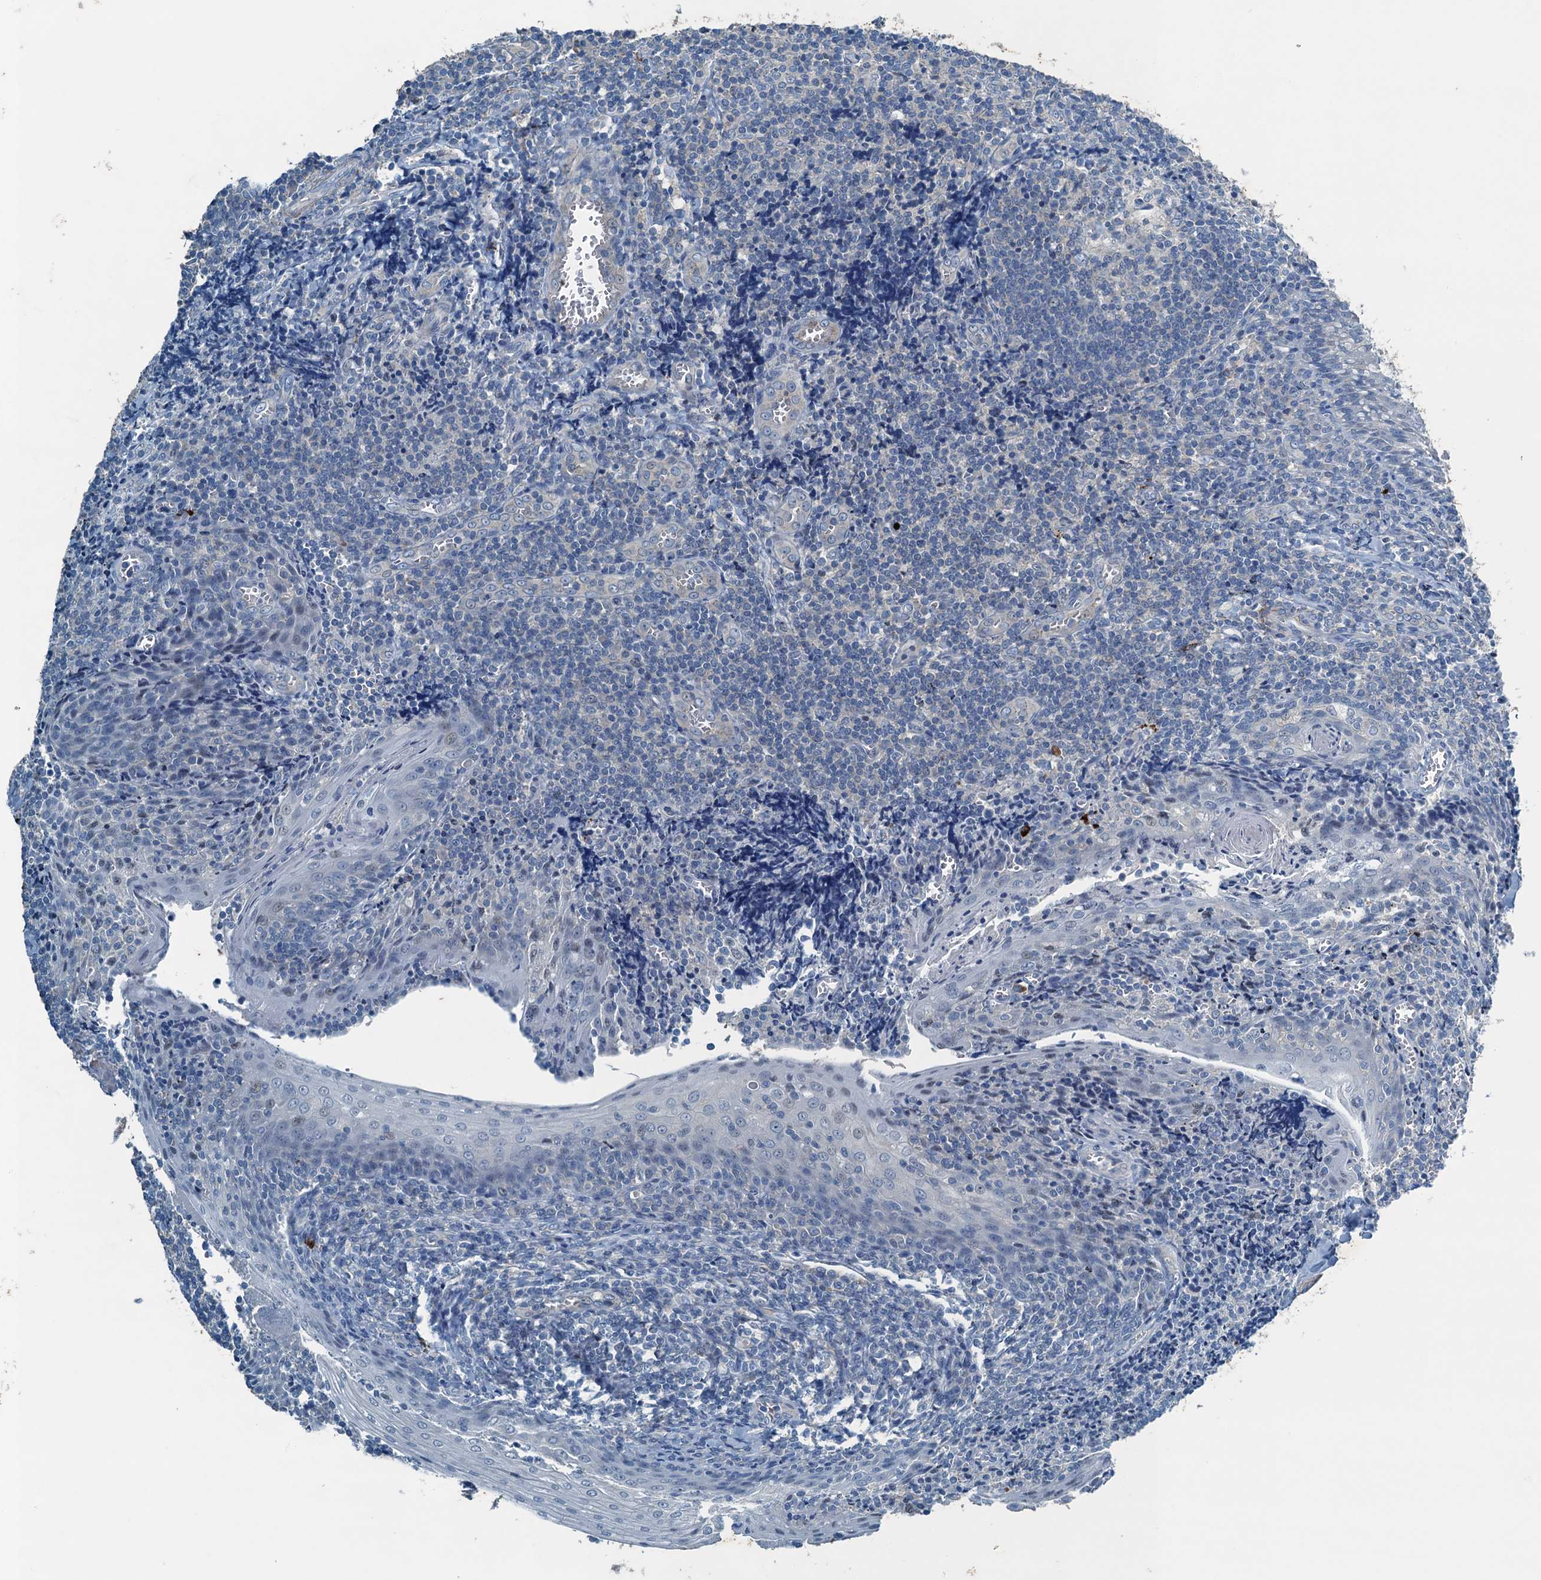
{"staining": {"intensity": "negative", "quantity": "none", "location": "none"}, "tissue": "tonsil", "cell_type": "Germinal center cells", "image_type": "normal", "snomed": [{"axis": "morphology", "description": "Normal tissue, NOS"}, {"axis": "topography", "description": "Tonsil"}], "caption": "The immunohistochemistry image has no significant staining in germinal center cells of tonsil.", "gene": "CBLIF", "patient": {"sex": "male", "age": 27}}